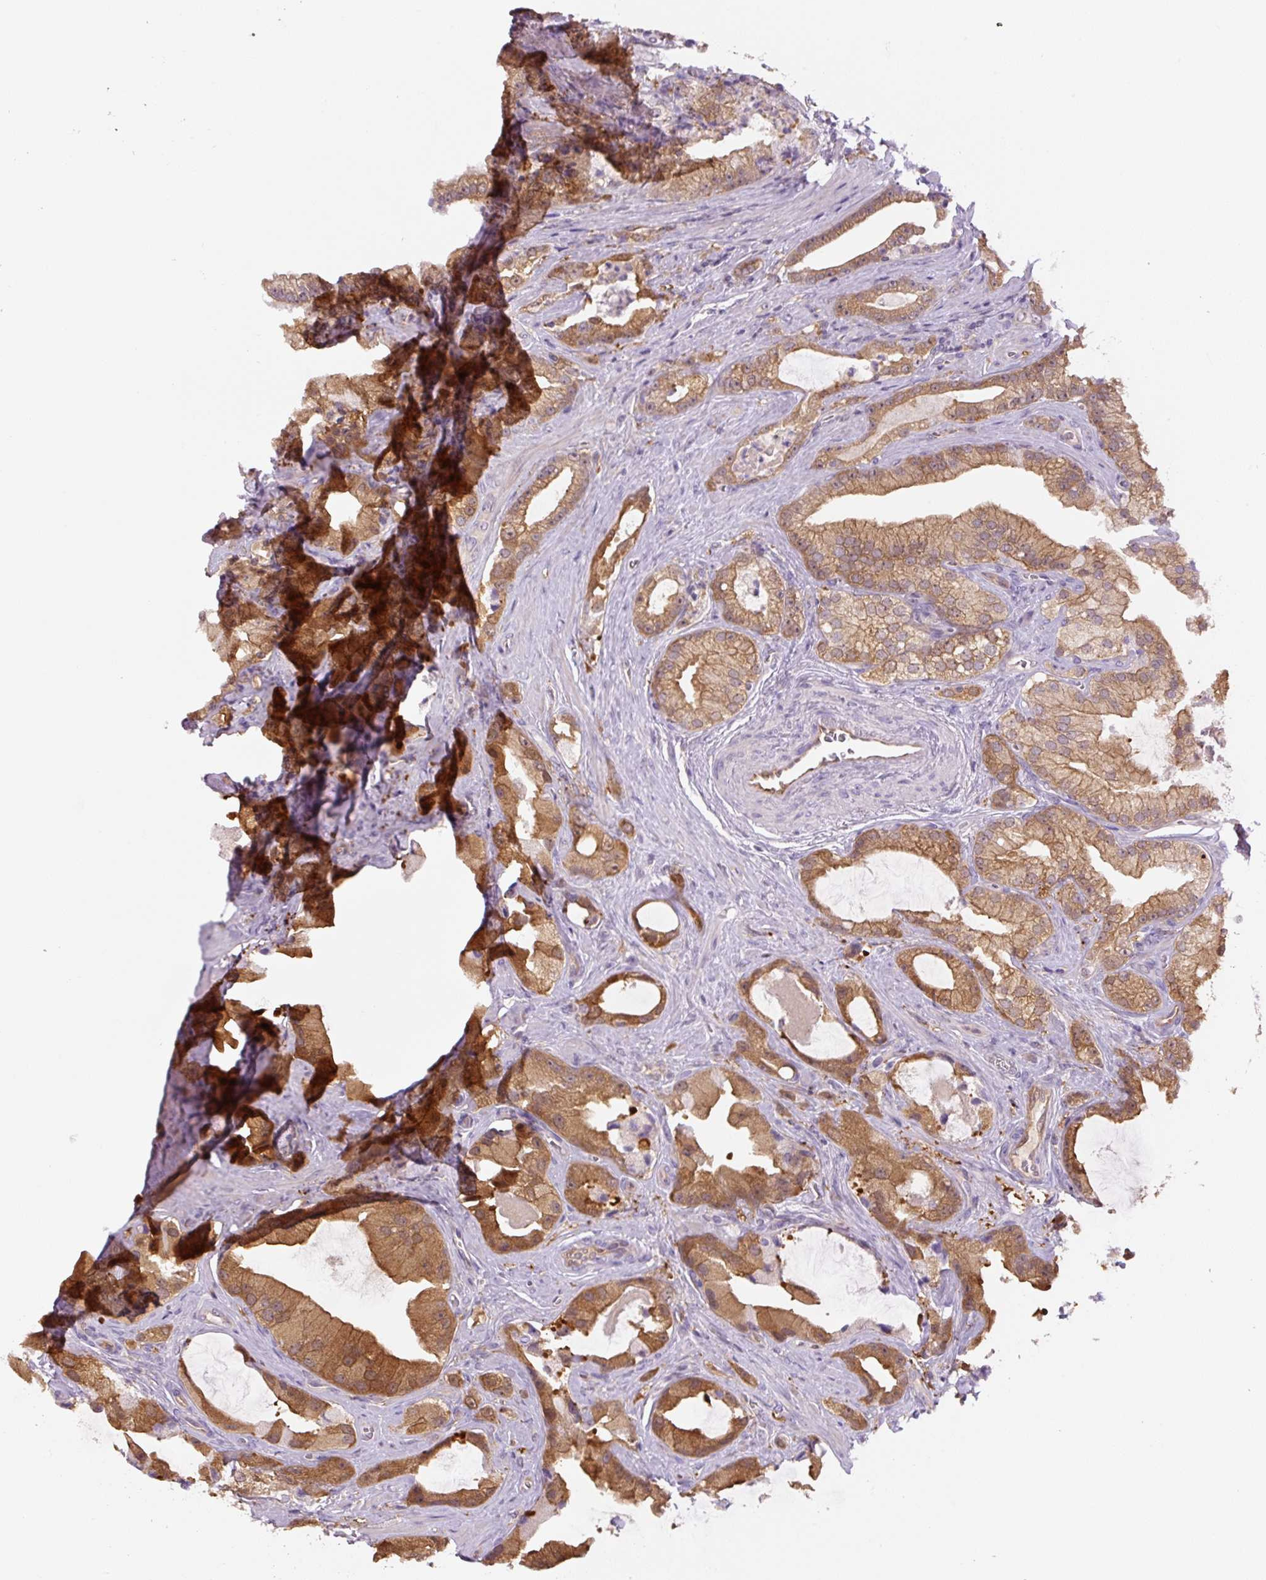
{"staining": {"intensity": "moderate", "quantity": ">75%", "location": "cytoplasmic/membranous"}, "tissue": "prostate cancer", "cell_type": "Tumor cells", "image_type": "cancer", "snomed": [{"axis": "morphology", "description": "Adenocarcinoma, High grade"}, {"axis": "topography", "description": "Prostate"}], "caption": "This is a micrograph of IHC staining of prostate cancer, which shows moderate positivity in the cytoplasmic/membranous of tumor cells.", "gene": "SPSB2", "patient": {"sex": "male", "age": 68}}